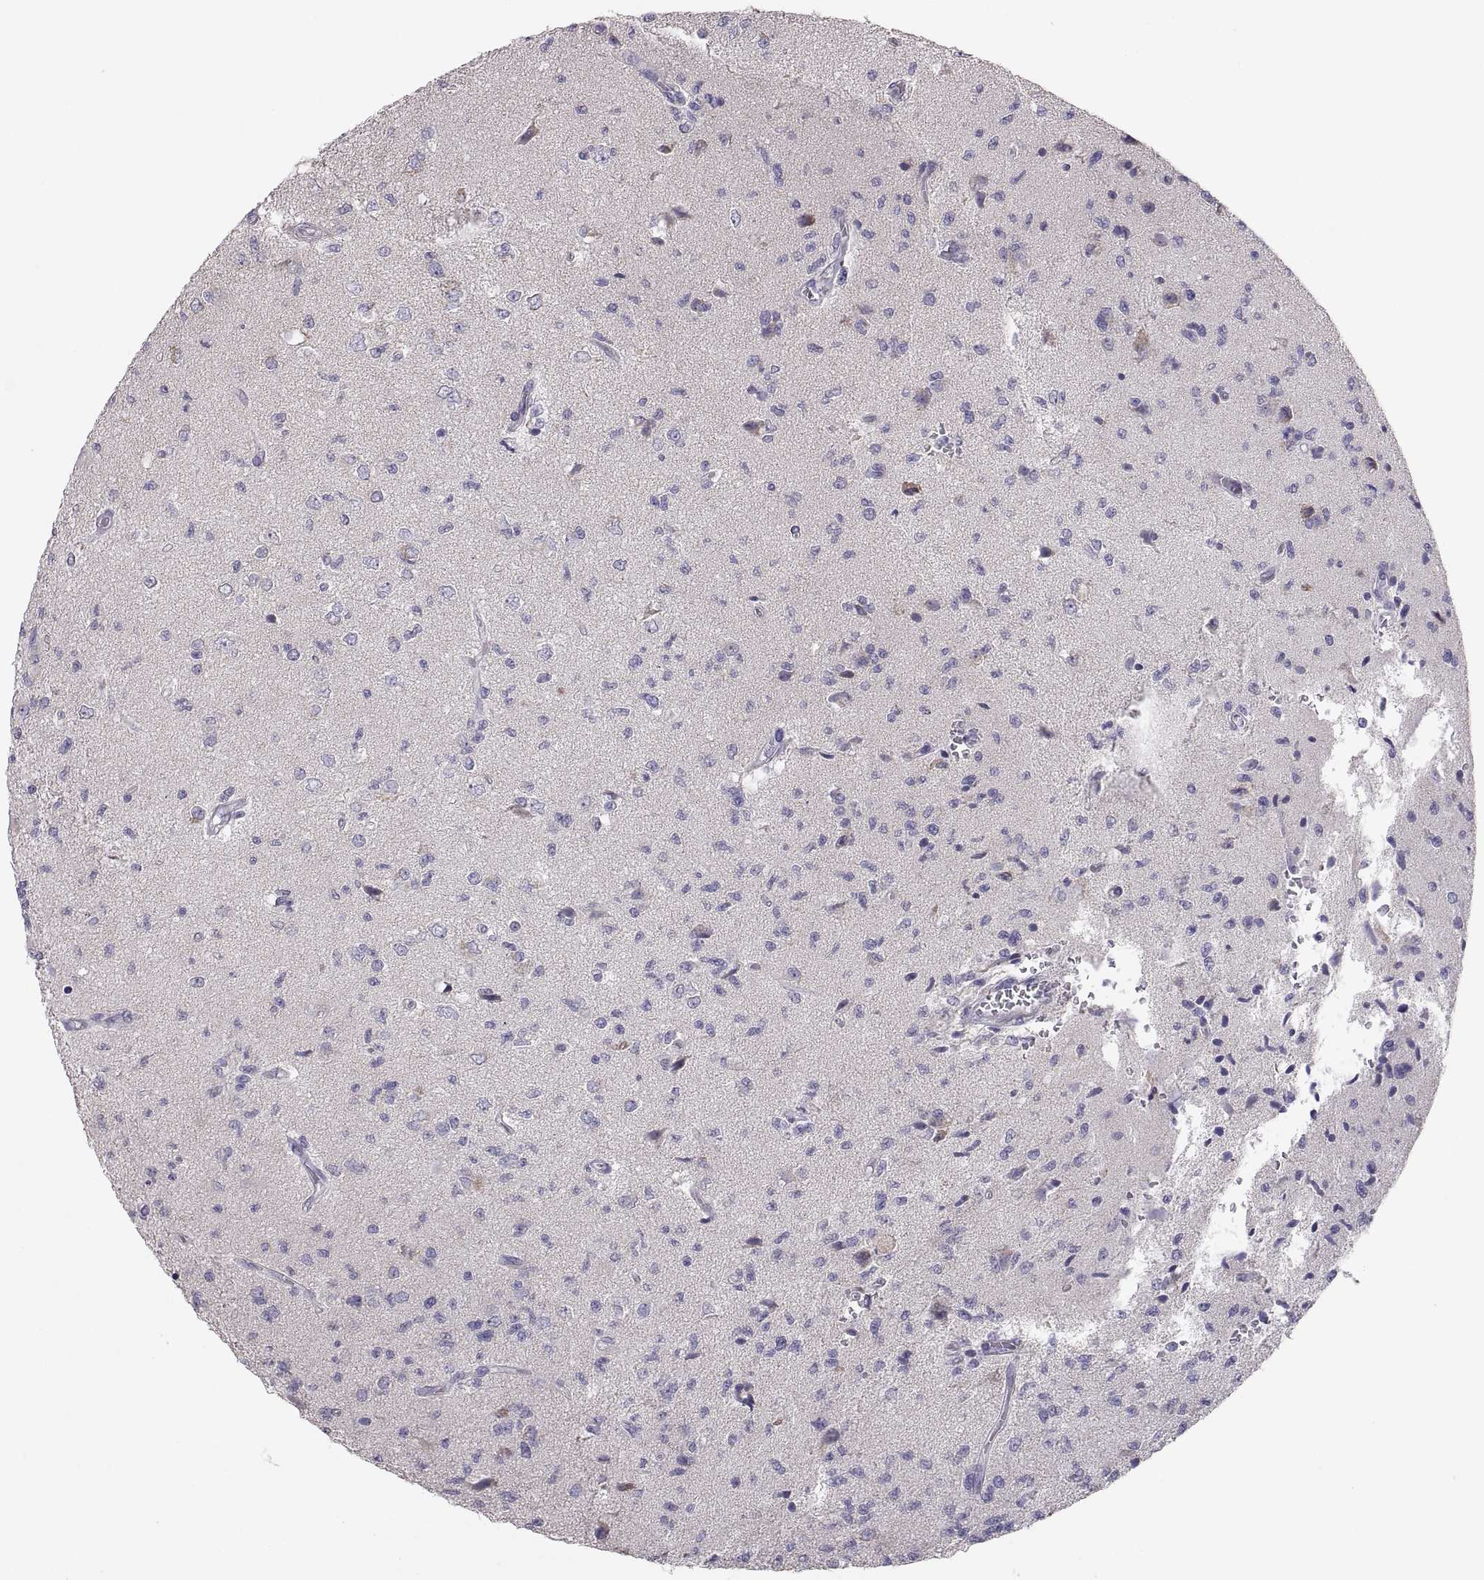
{"staining": {"intensity": "negative", "quantity": "none", "location": "none"}, "tissue": "glioma", "cell_type": "Tumor cells", "image_type": "cancer", "snomed": [{"axis": "morphology", "description": "Glioma, malignant, High grade"}, {"axis": "topography", "description": "Brain"}], "caption": "Tumor cells are negative for brown protein staining in glioma. (DAB (3,3'-diaminobenzidine) immunohistochemistry (IHC) visualized using brightfield microscopy, high magnification).", "gene": "TNNC1", "patient": {"sex": "male", "age": 56}}